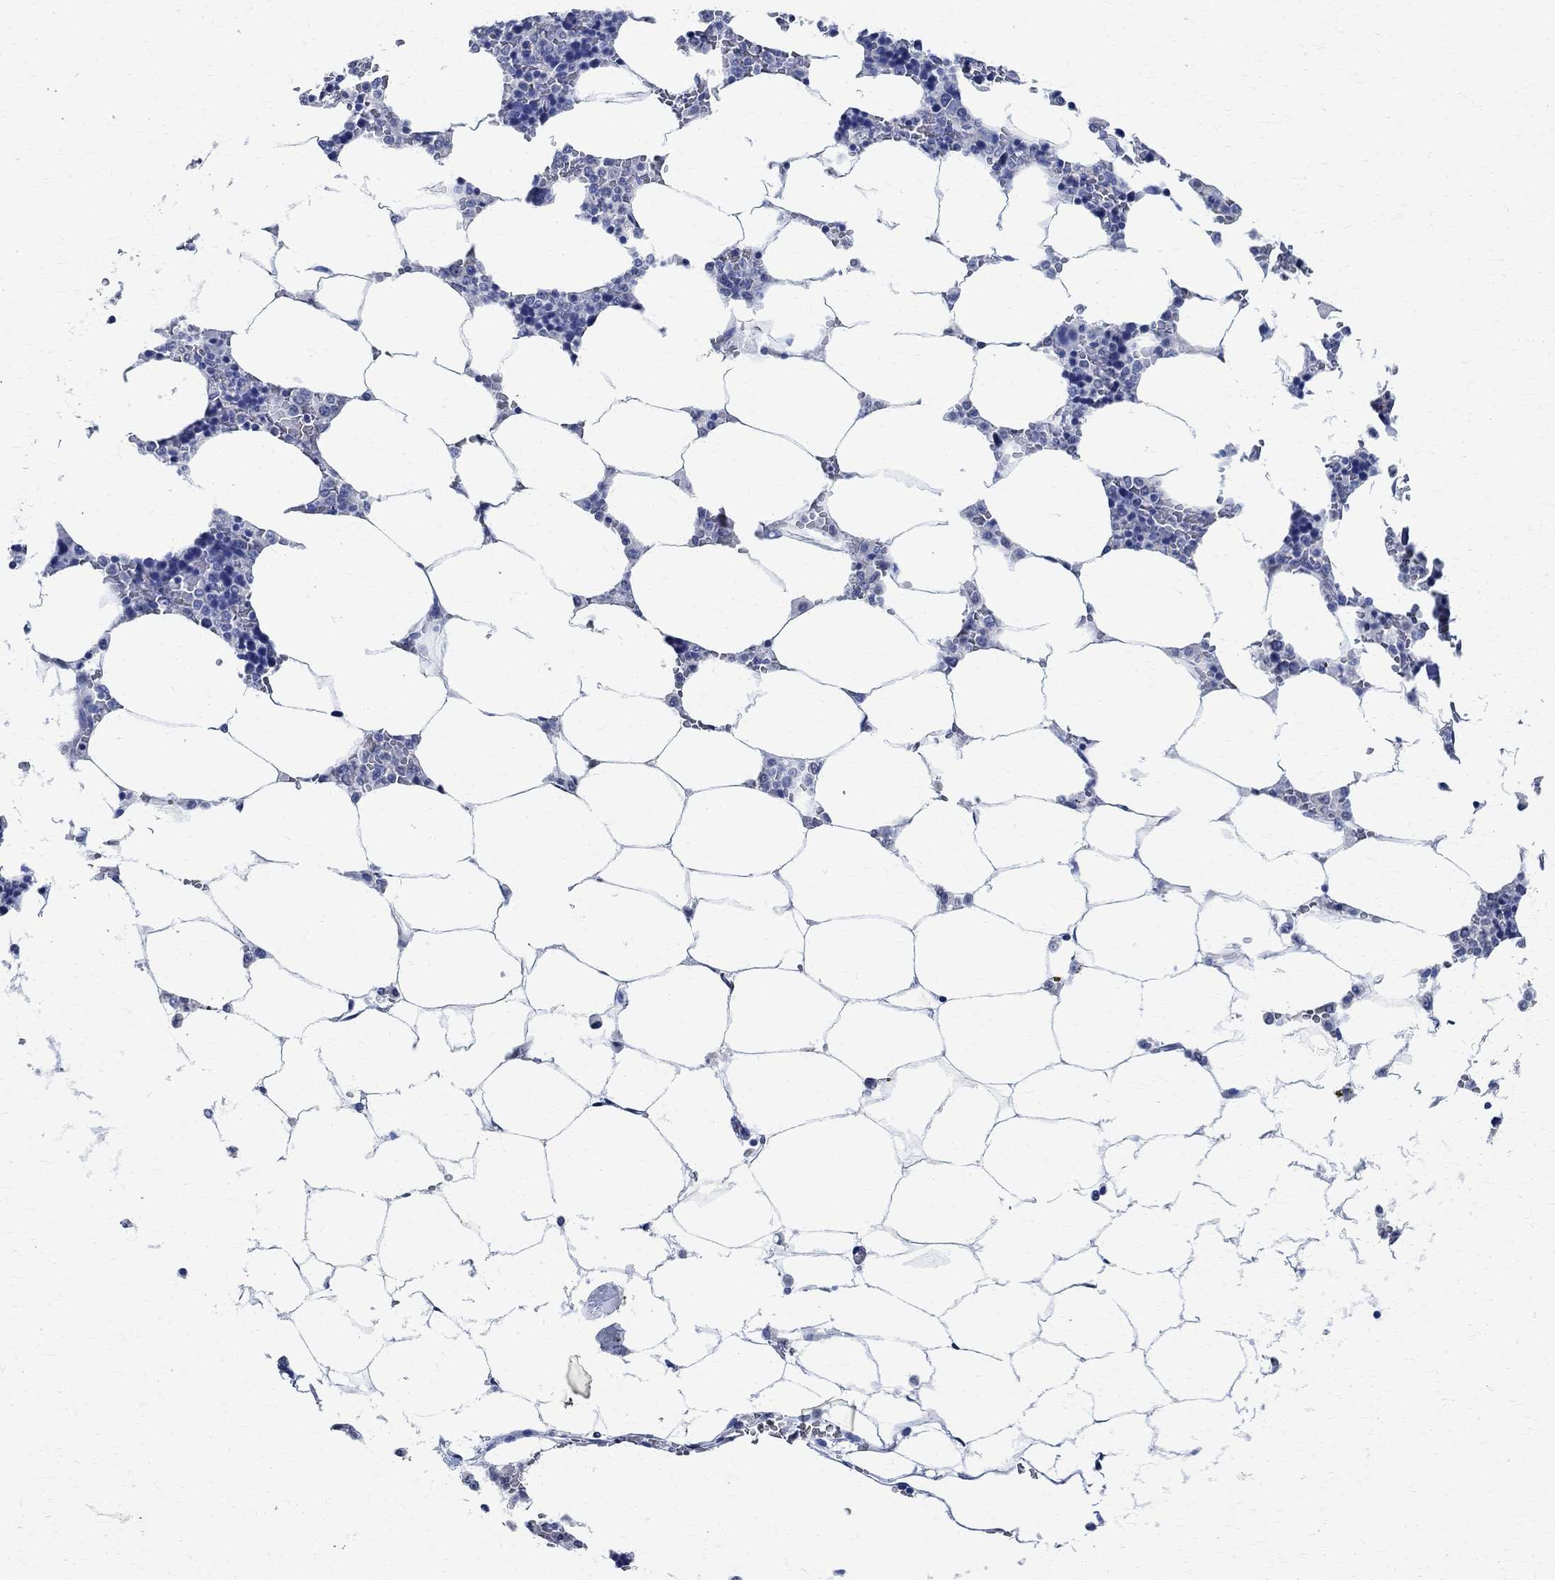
{"staining": {"intensity": "negative", "quantity": "none", "location": "none"}, "tissue": "bone marrow", "cell_type": "Hematopoietic cells", "image_type": "normal", "snomed": [{"axis": "morphology", "description": "Normal tissue, NOS"}, {"axis": "topography", "description": "Bone marrow"}], "caption": "Micrograph shows no significant protein positivity in hematopoietic cells of benign bone marrow. The staining is performed using DAB brown chromogen with nuclei counter-stained in using hematoxylin.", "gene": "TMEM221", "patient": {"sex": "male", "age": 63}}